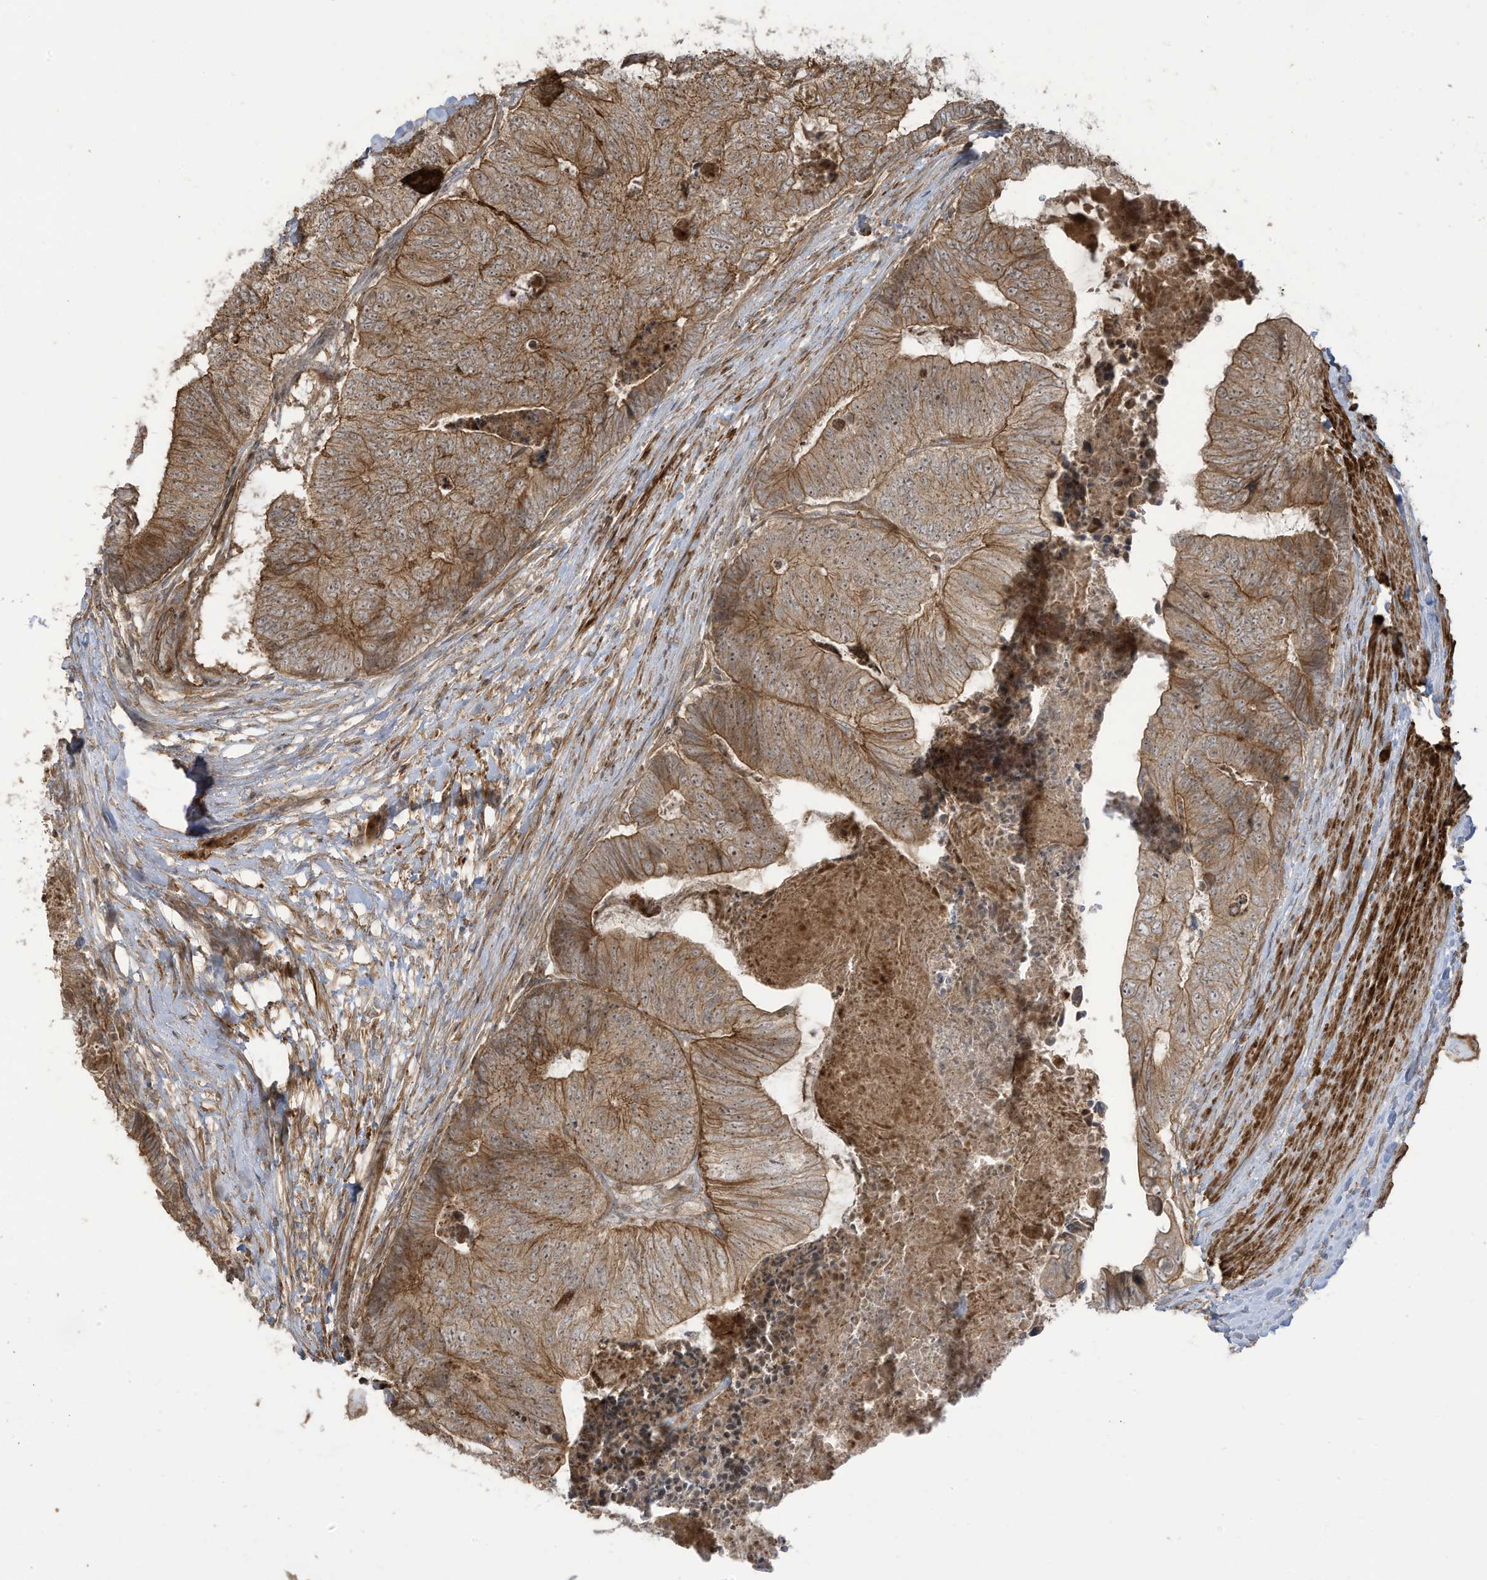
{"staining": {"intensity": "moderate", "quantity": ">75%", "location": "cytoplasmic/membranous"}, "tissue": "colorectal cancer", "cell_type": "Tumor cells", "image_type": "cancer", "snomed": [{"axis": "morphology", "description": "Adenocarcinoma, NOS"}, {"axis": "topography", "description": "Colon"}], "caption": "Colorectal adenocarcinoma tissue shows moderate cytoplasmic/membranous positivity in approximately >75% of tumor cells, visualized by immunohistochemistry.", "gene": "ENTR1", "patient": {"sex": "female", "age": 67}}